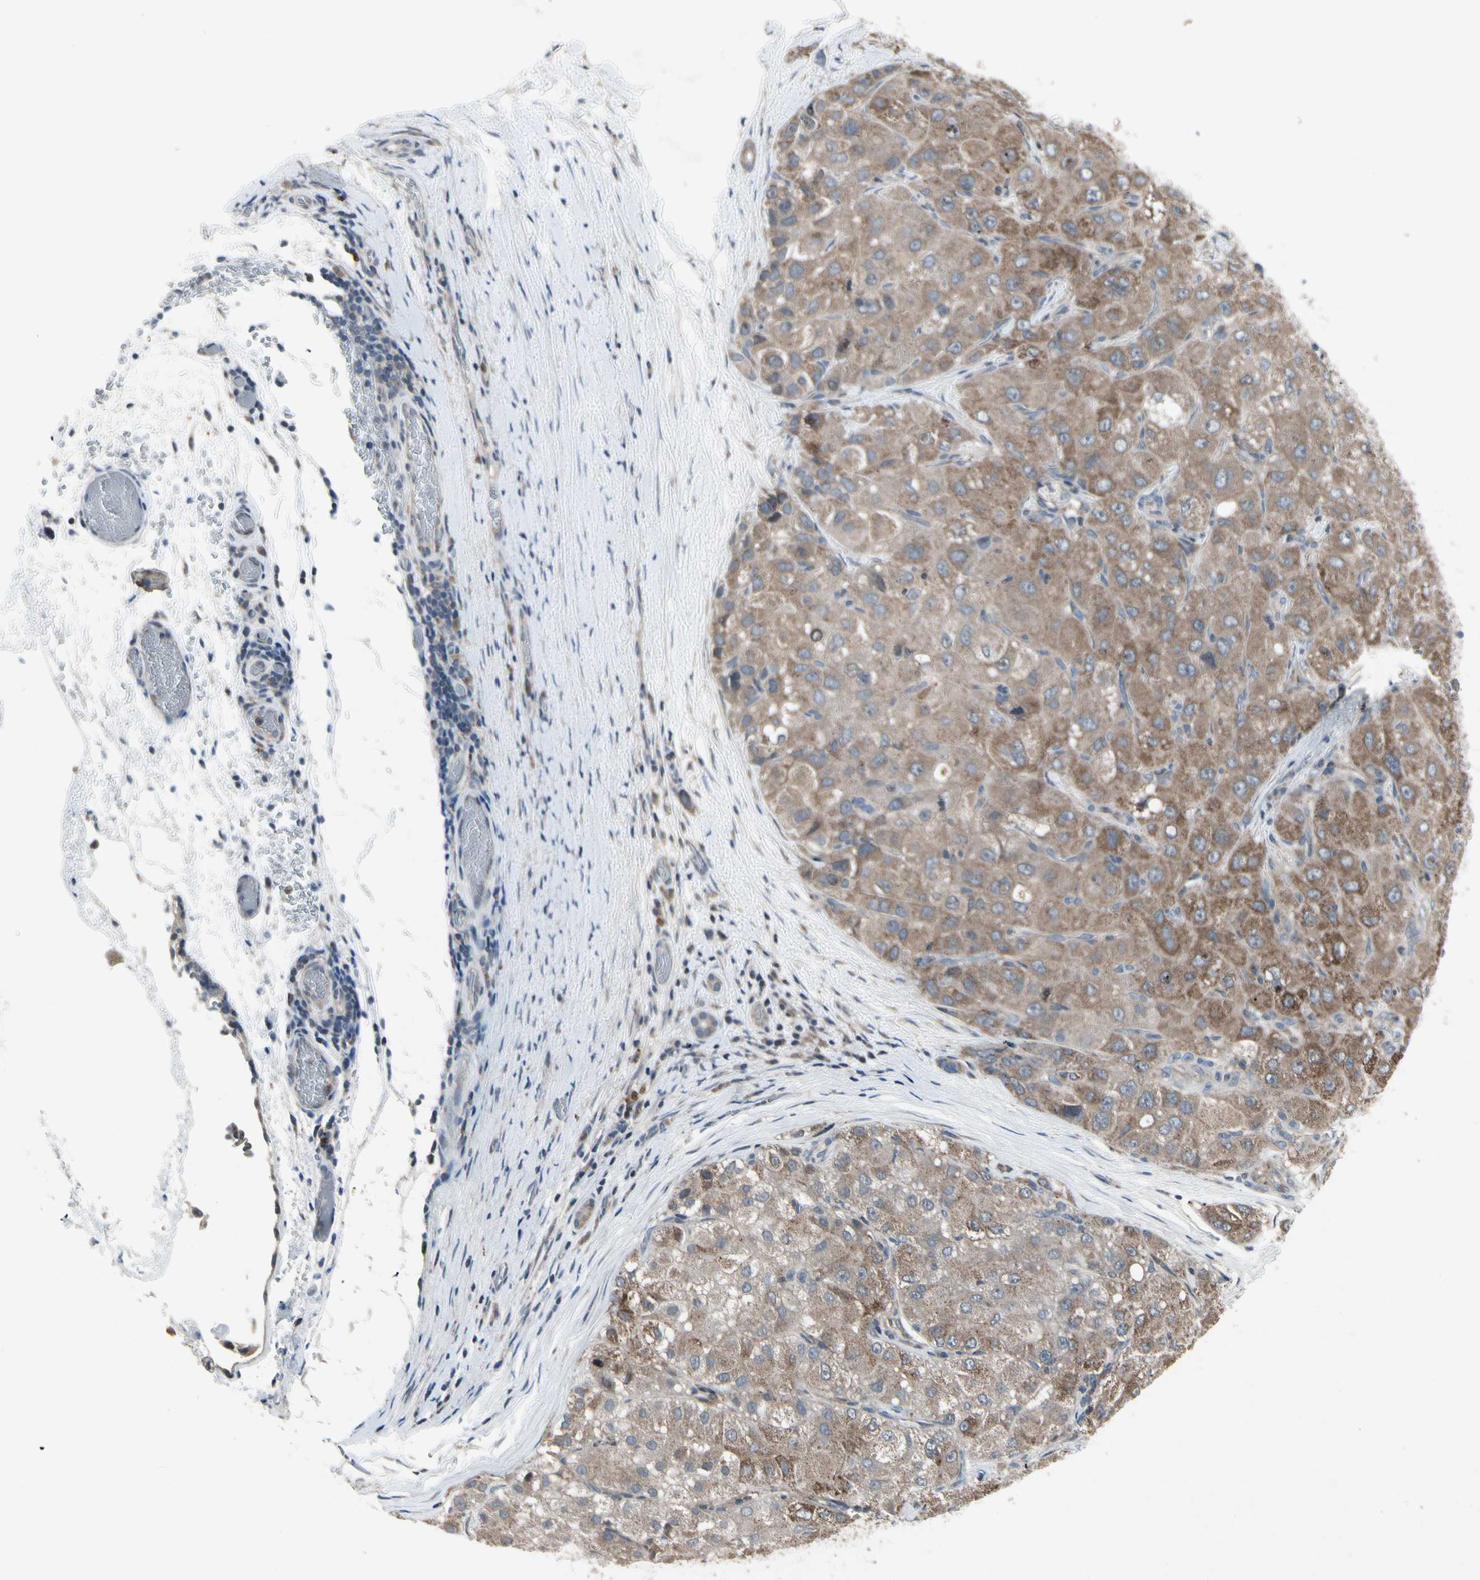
{"staining": {"intensity": "moderate", "quantity": ">75%", "location": "cytoplasmic/membranous"}, "tissue": "liver cancer", "cell_type": "Tumor cells", "image_type": "cancer", "snomed": [{"axis": "morphology", "description": "Carcinoma, Hepatocellular, NOS"}, {"axis": "topography", "description": "Liver"}], "caption": "This photomicrograph reveals immunohistochemistry (IHC) staining of human liver cancer (hepatocellular carcinoma), with medium moderate cytoplasmic/membranous positivity in about >75% of tumor cells.", "gene": "NMI", "patient": {"sex": "male", "age": 80}}